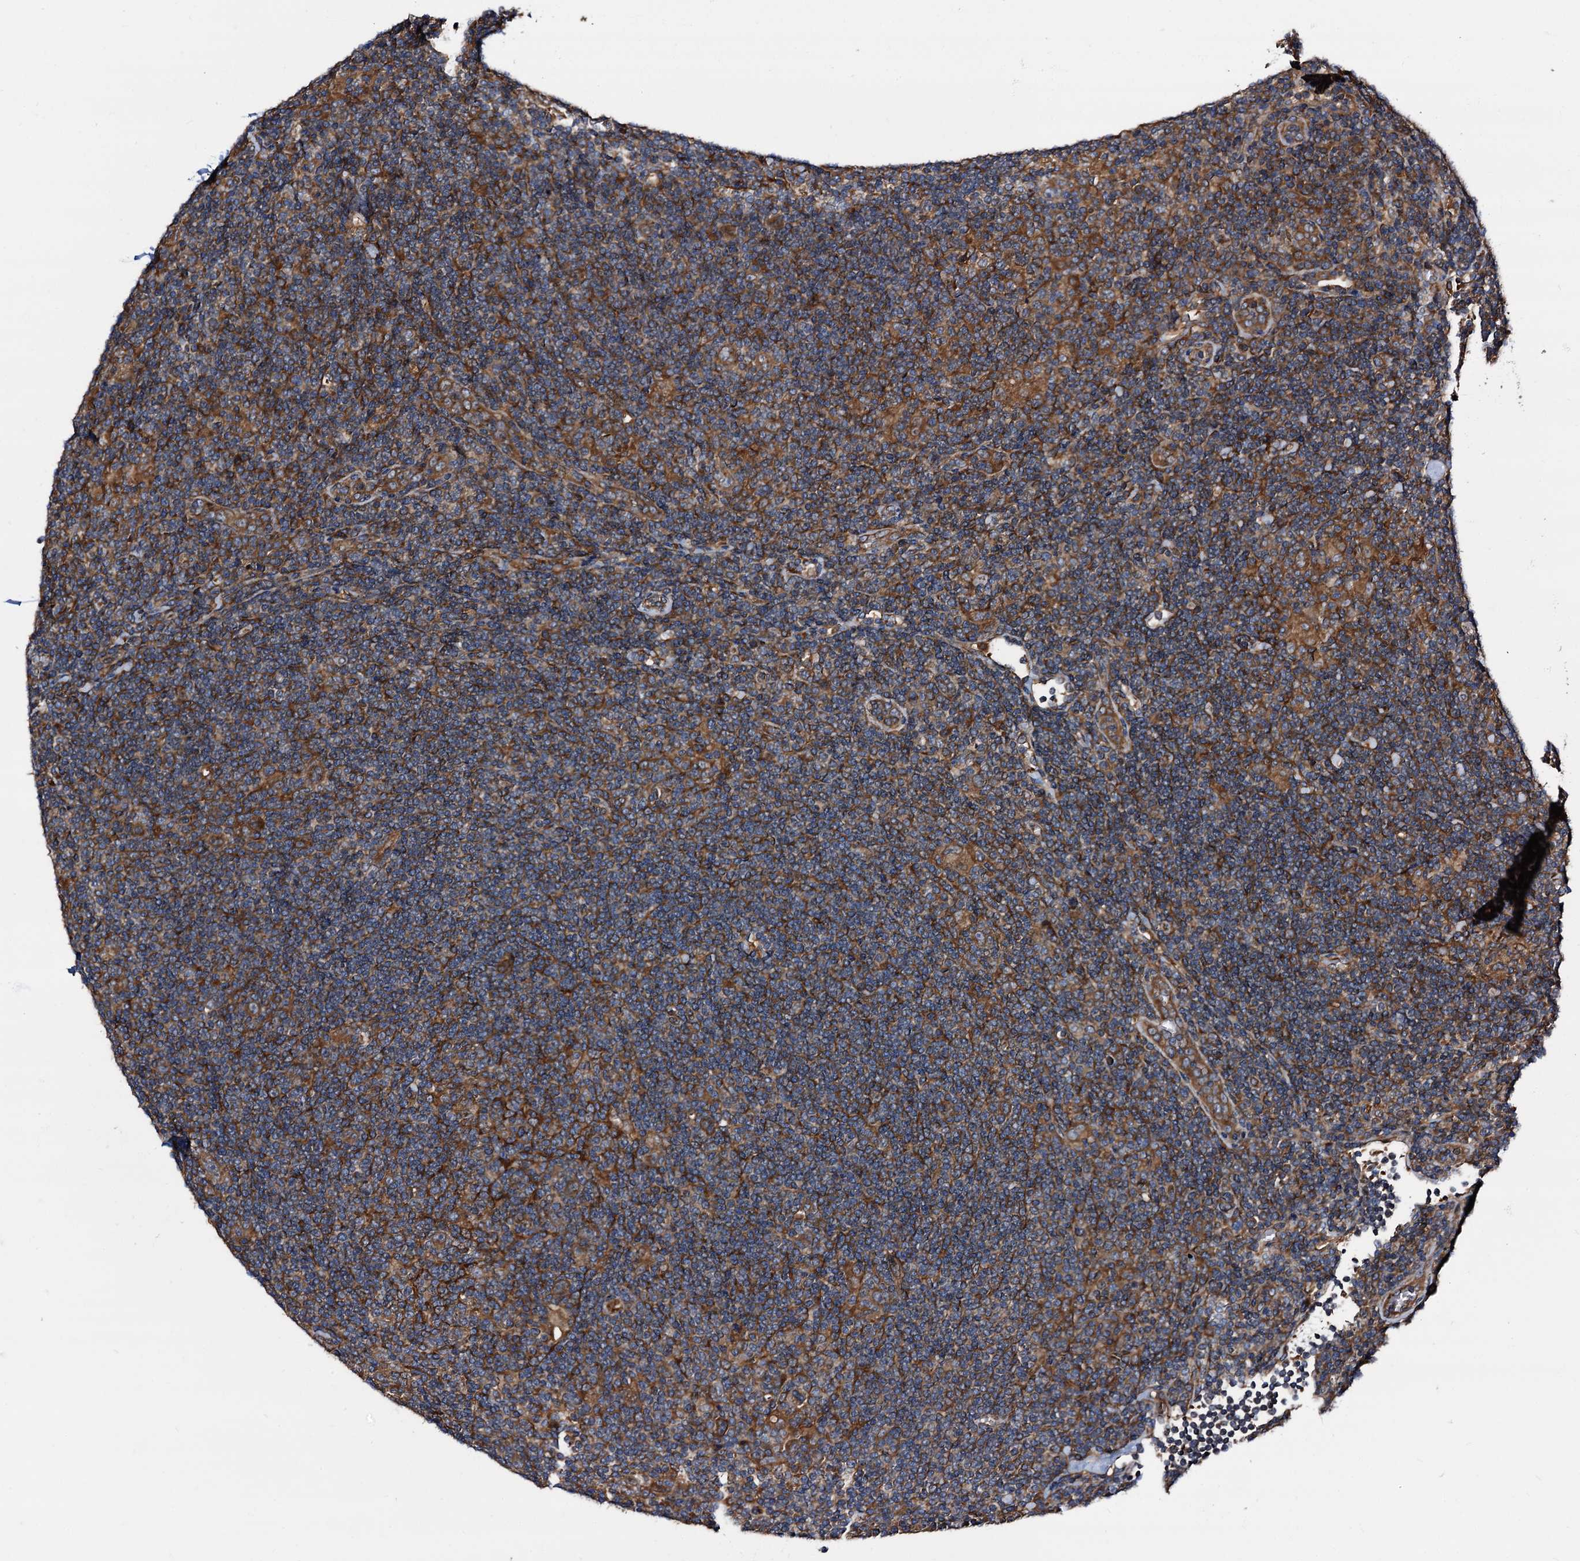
{"staining": {"intensity": "moderate", "quantity": ">75%", "location": "cytoplasmic/membranous"}, "tissue": "lymphoma", "cell_type": "Tumor cells", "image_type": "cancer", "snomed": [{"axis": "morphology", "description": "Hodgkin's disease, NOS"}, {"axis": "topography", "description": "Lymph node"}], "caption": "About >75% of tumor cells in lymphoma display moderate cytoplasmic/membranous protein positivity as visualized by brown immunohistochemical staining.", "gene": "PEX5", "patient": {"sex": "female", "age": 57}}